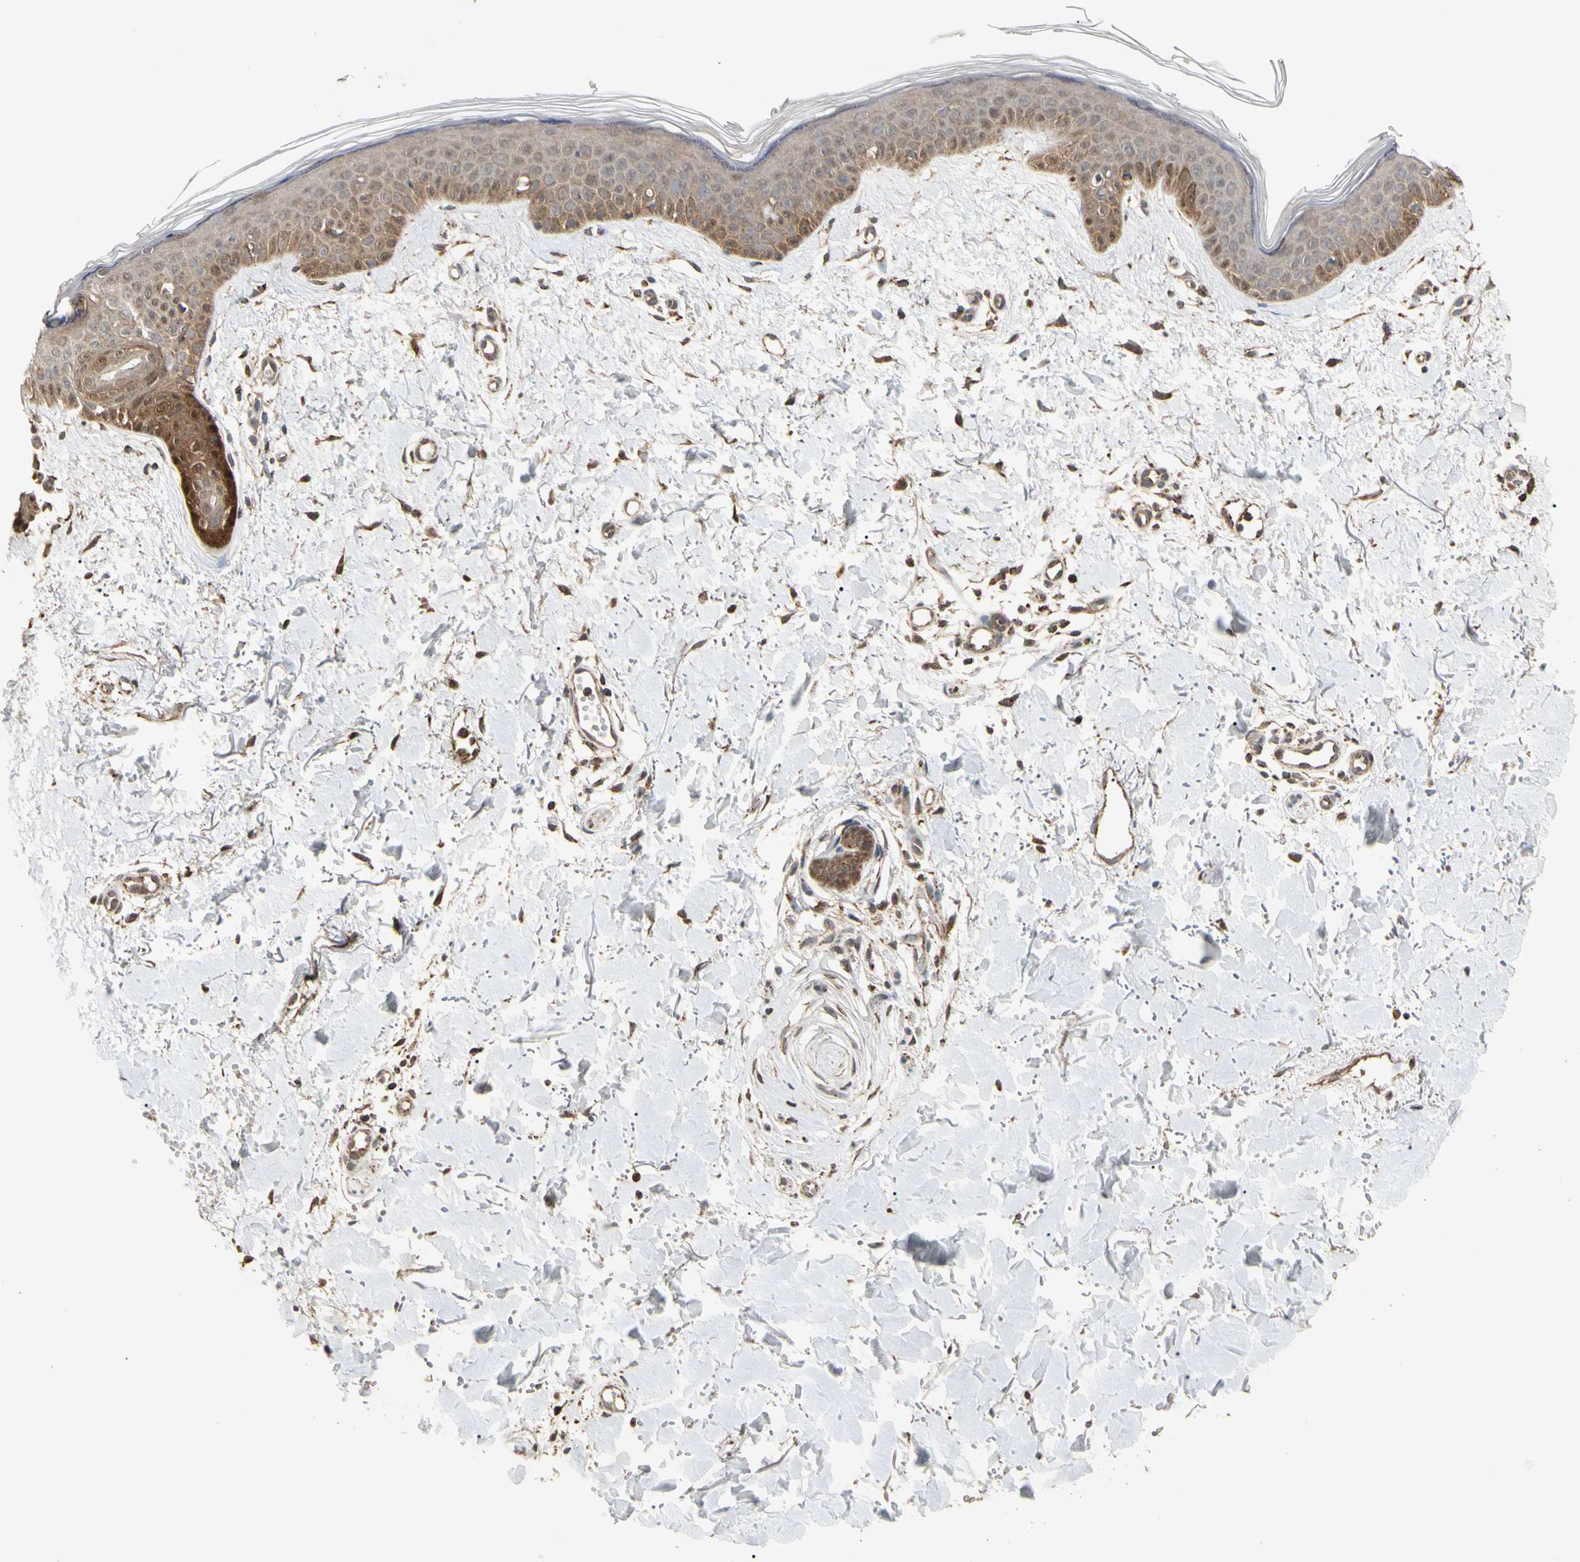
{"staining": {"intensity": "moderate", "quantity": ">75%", "location": "cytoplasmic/membranous"}, "tissue": "skin", "cell_type": "Fibroblasts", "image_type": "normal", "snomed": [{"axis": "morphology", "description": "Normal tissue, NOS"}, {"axis": "topography", "description": "Skin"}], "caption": "High-magnification brightfield microscopy of benign skin stained with DAB (brown) and counterstained with hematoxylin (blue). fibroblasts exhibit moderate cytoplasmic/membranous staining is seen in about>75% of cells.", "gene": "PRDX5", "patient": {"sex": "female", "age": 56}}